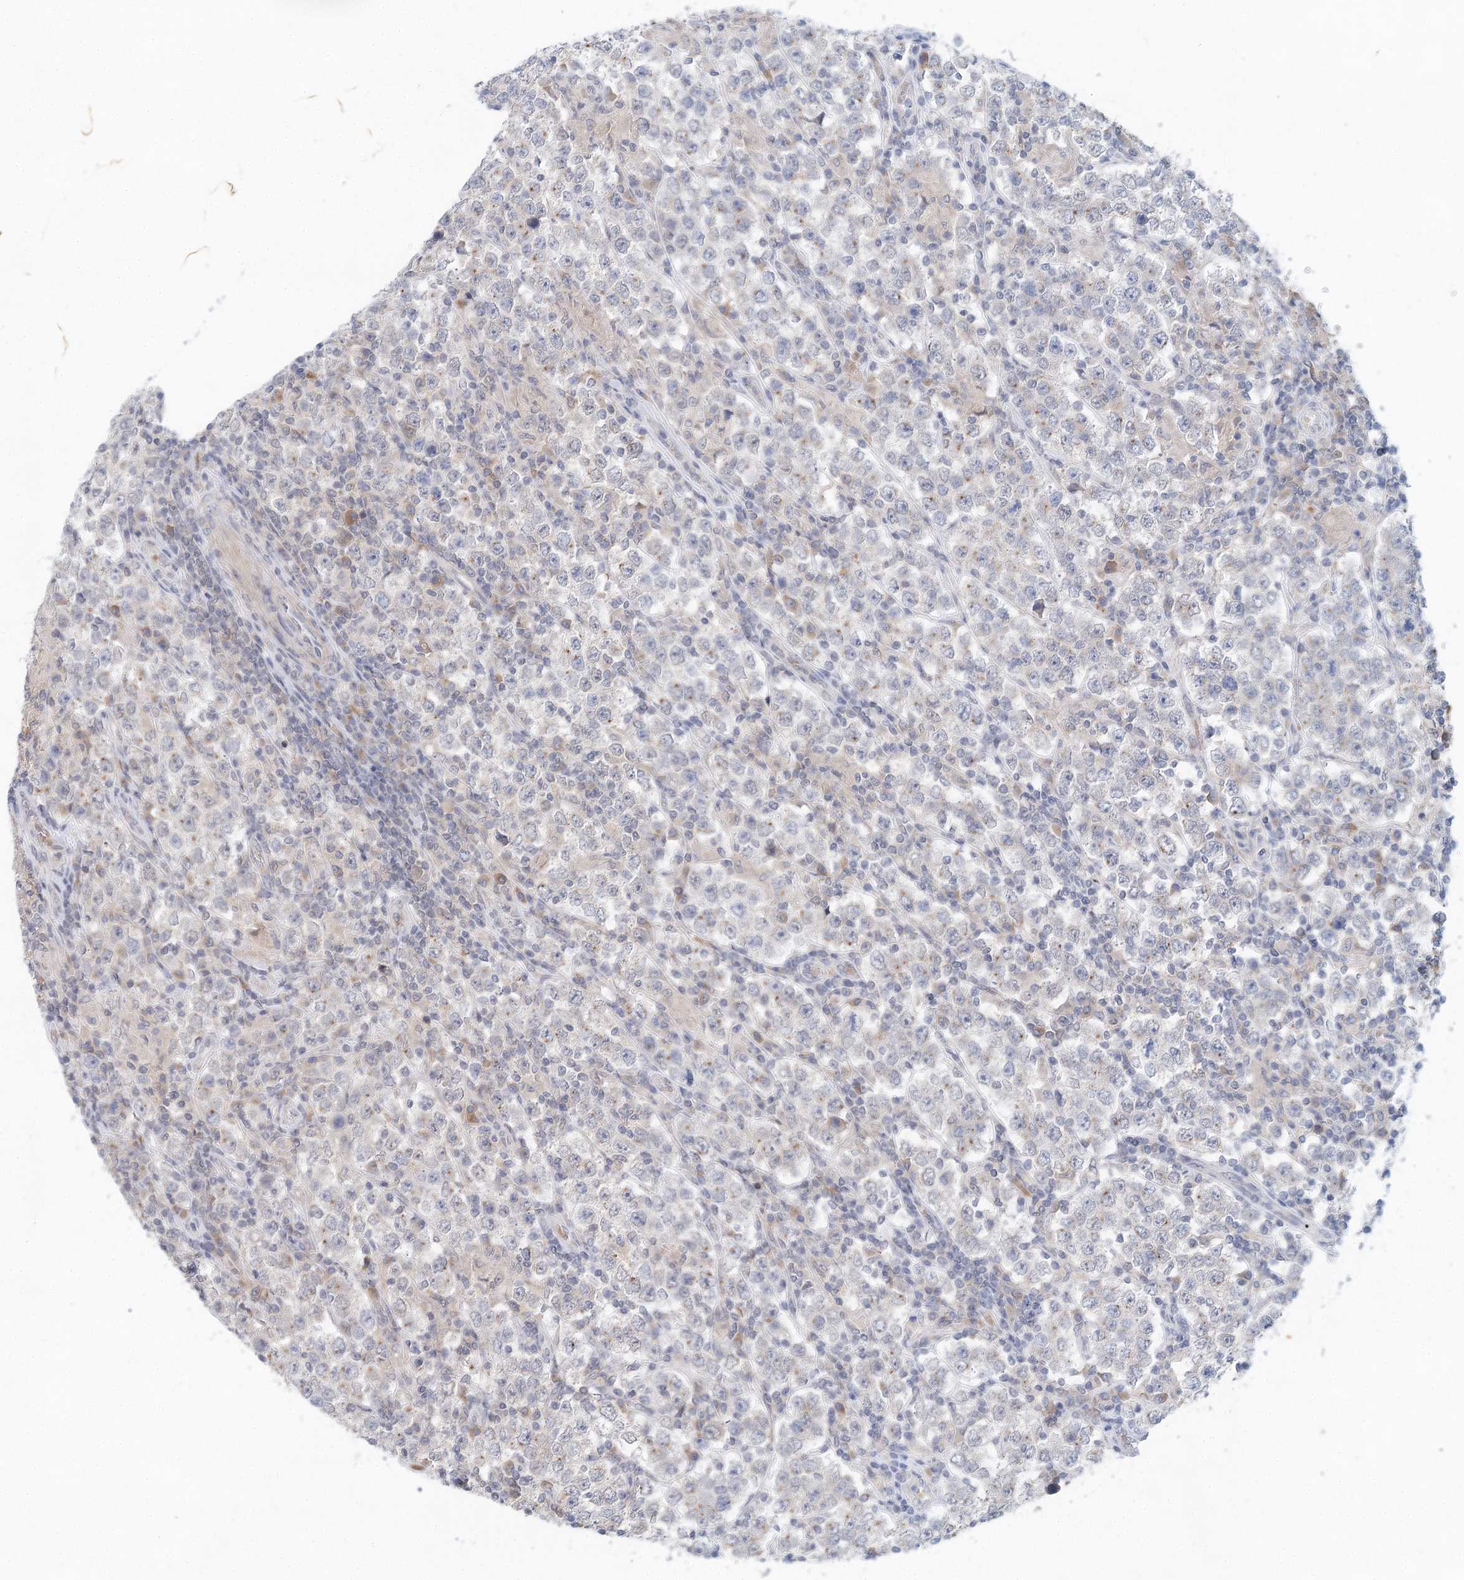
{"staining": {"intensity": "negative", "quantity": "none", "location": "none"}, "tissue": "testis cancer", "cell_type": "Tumor cells", "image_type": "cancer", "snomed": [{"axis": "morphology", "description": "Normal tissue, NOS"}, {"axis": "morphology", "description": "Urothelial carcinoma, High grade"}, {"axis": "morphology", "description": "Seminoma, NOS"}, {"axis": "morphology", "description": "Carcinoma, Embryonal, NOS"}, {"axis": "topography", "description": "Urinary bladder"}, {"axis": "topography", "description": "Testis"}], "caption": "Testis cancer (seminoma) stained for a protein using immunohistochemistry (IHC) displays no staining tumor cells.", "gene": "BLTP1", "patient": {"sex": "male", "age": 41}}